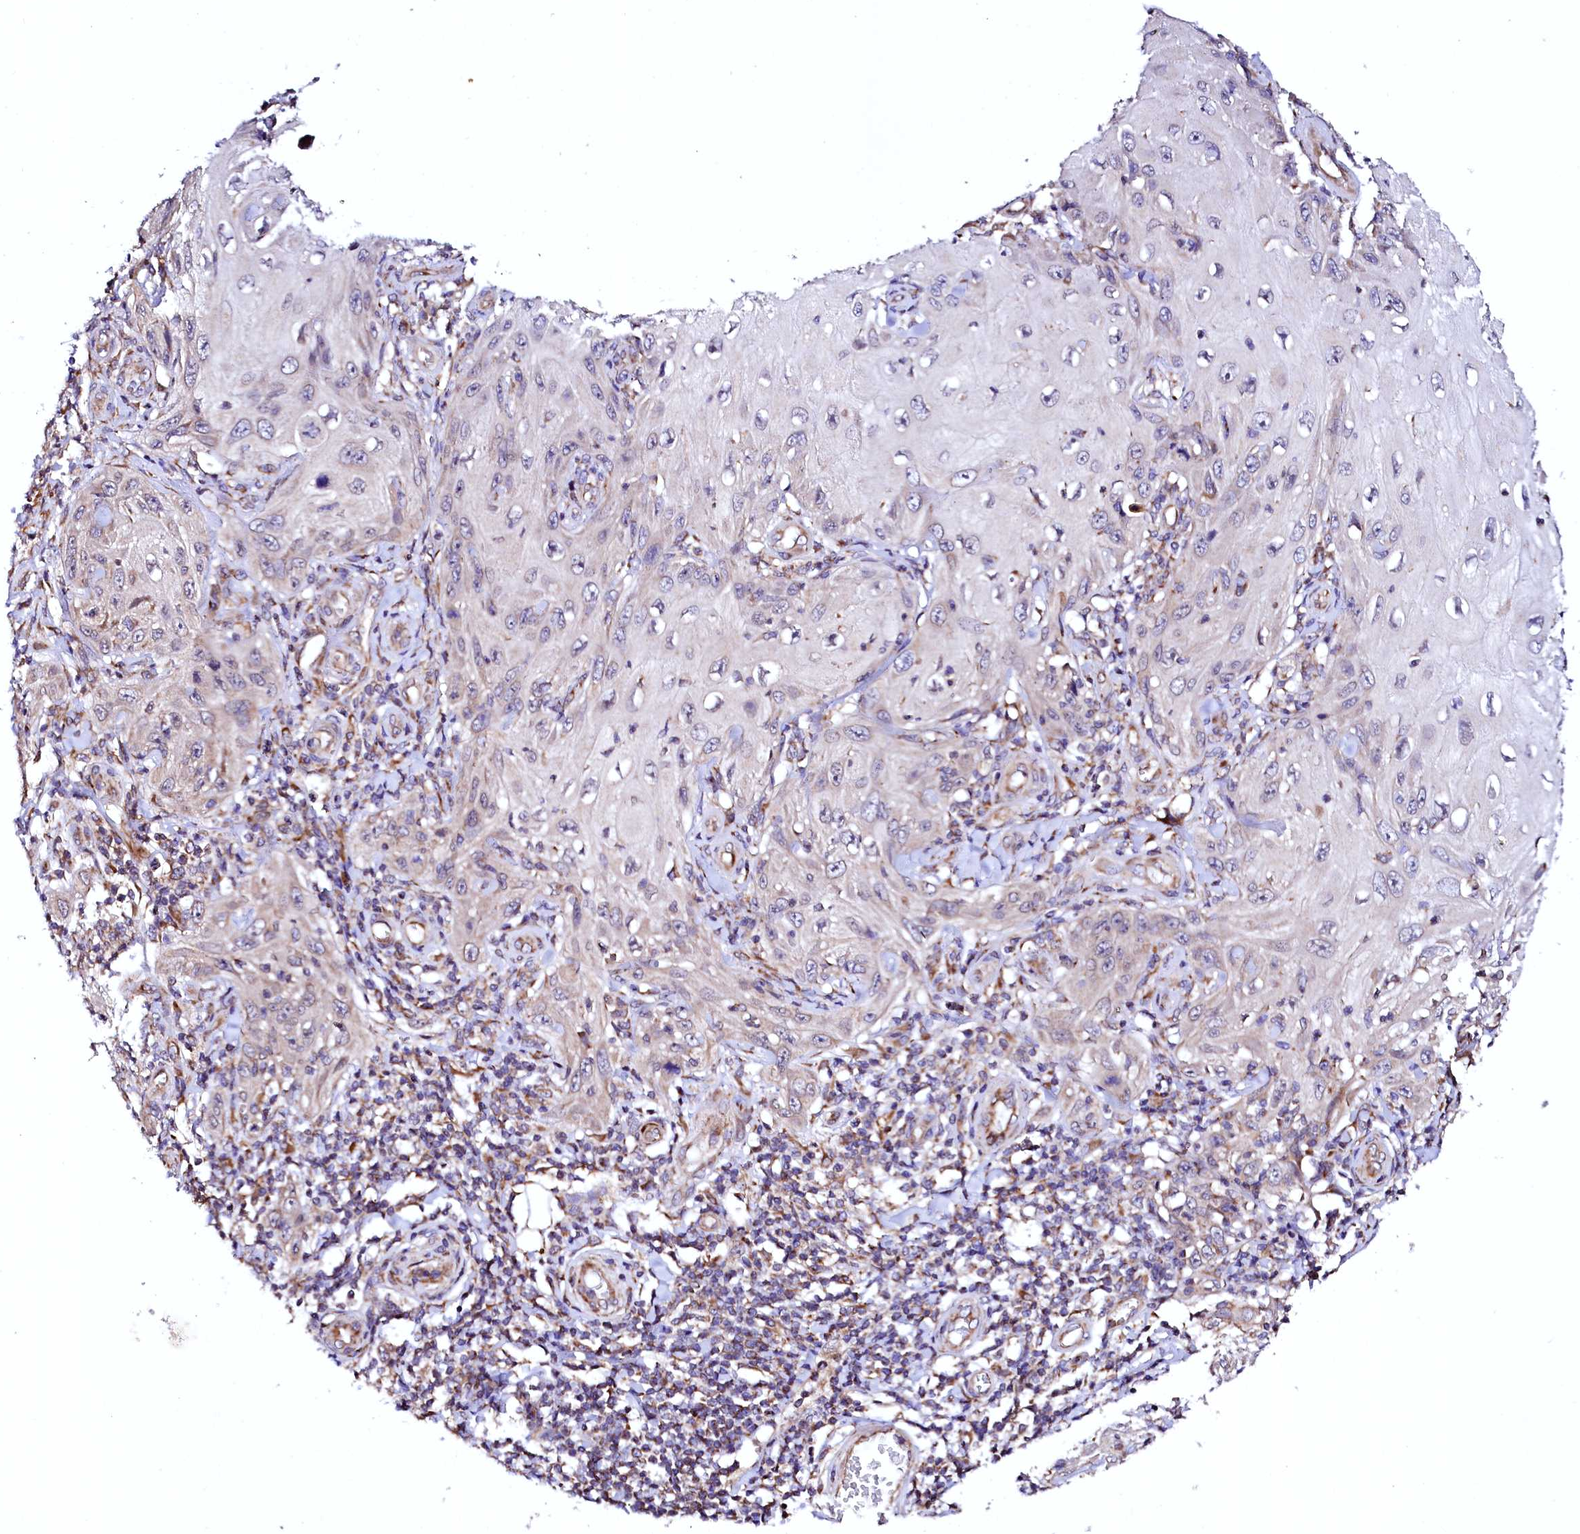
{"staining": {"intensity": "weak", "quantity": "<25%", "location": "cytoplasmic/membranous"}, "tissue": "skin cancer", "cell_type": "Tumor cells", "image_type": "cancer", "snomed": [{"axis": "morphology", "description": "Squamous cell carcinoma, NOS"}, {"axis": "topography", "description": "Skin"}], "caption": "High magnification brightfield microscopy of skin cancer stained with DAB (brown) and counterstained with hematoxylin (blue): tumor cells show no significant expression.", "gene": "UBE3C", "patient": {"sex": "female", "age": 73}}